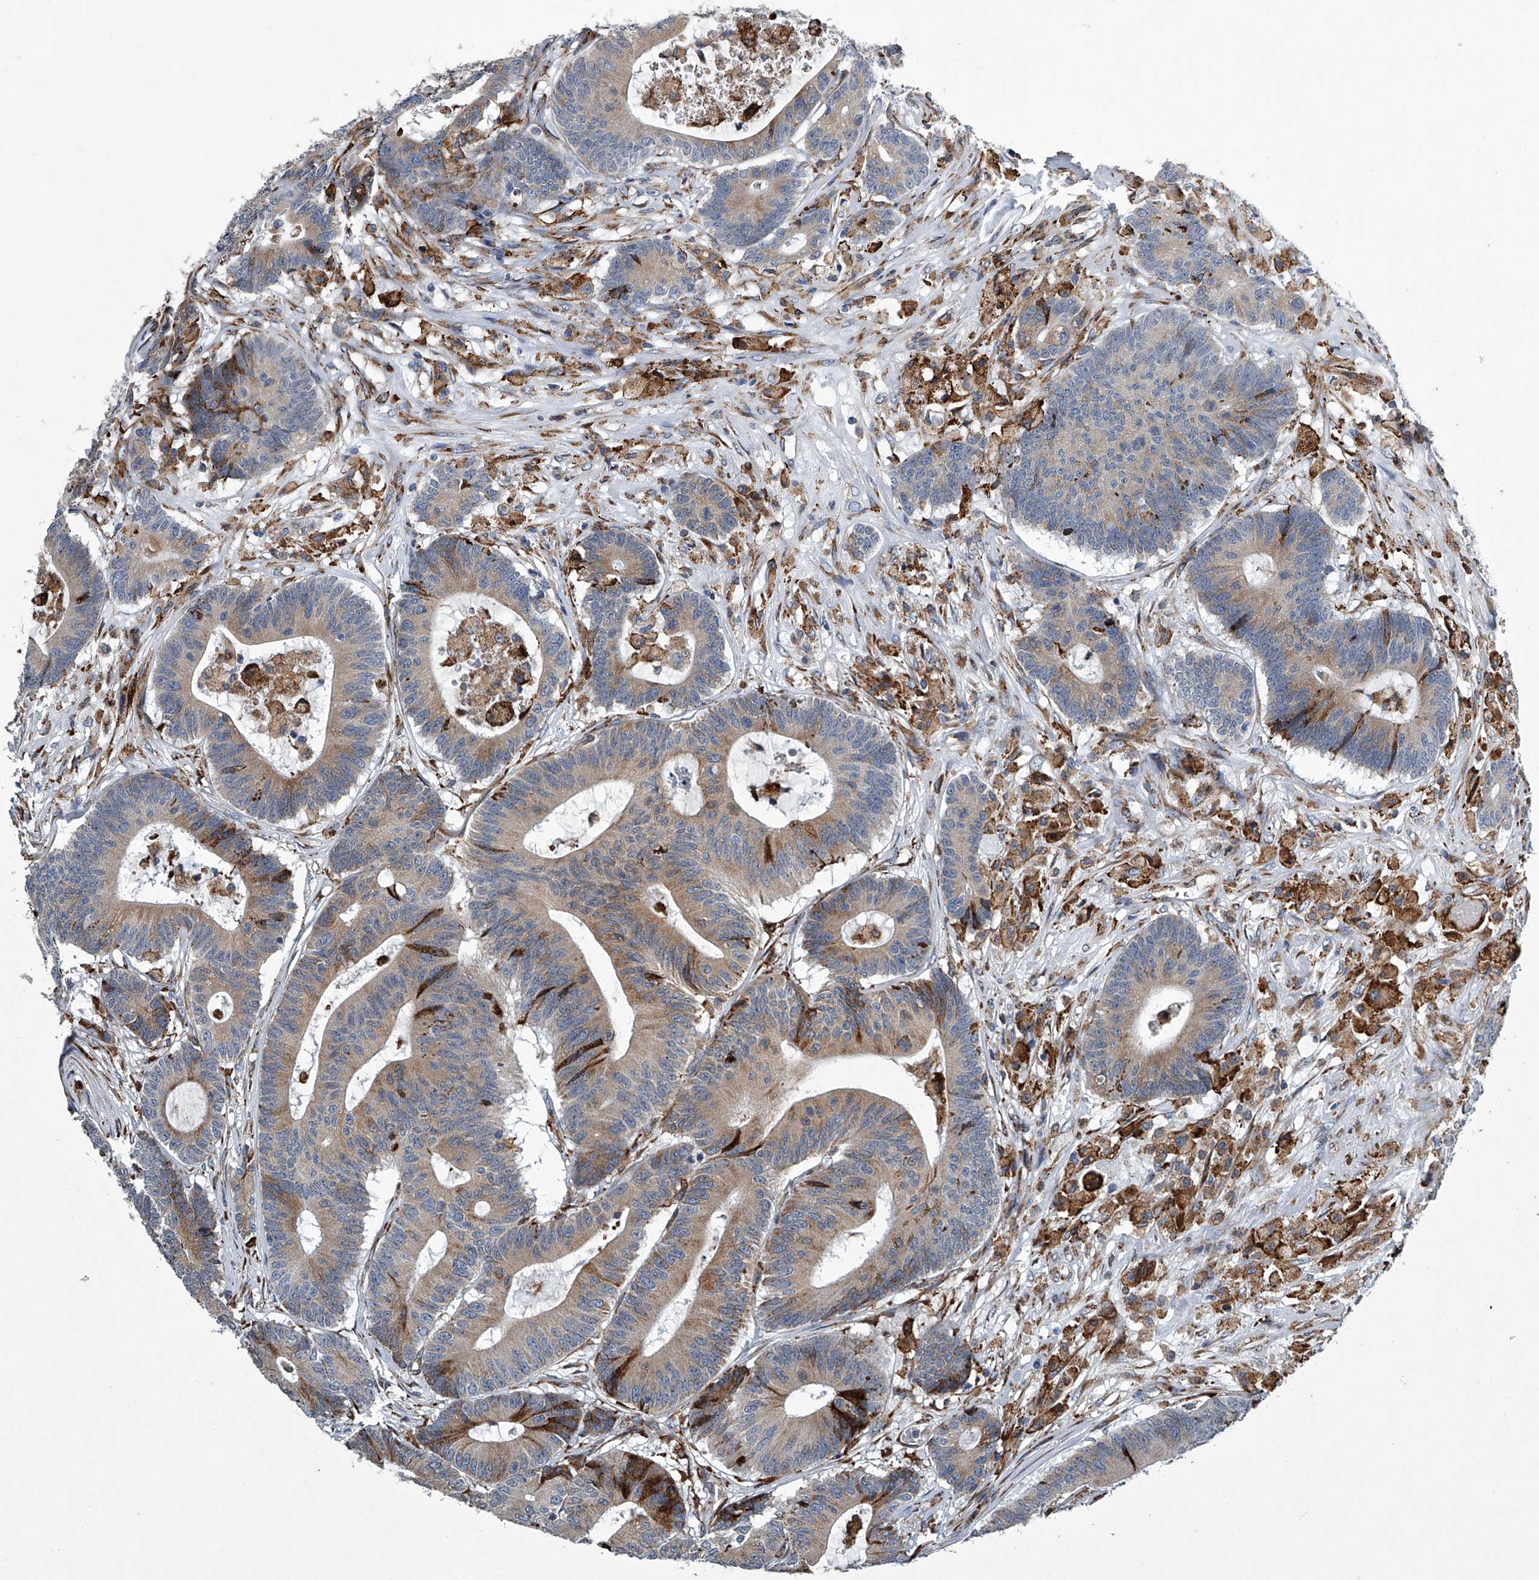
{"staining": {"intensity": "moderate", "quantity": "25%-75%", "location": "cytoplasmic/membranous"}, "tissue": "colorectal cancer", "cell_type": "Tumor cells", "image_type": "cancer", "snomed": [{"axis": "morphology", "description": "Adenocarcinoma, NOS"}, {"axis": "topography", "description": "Colon"}], "caption": "DAB (3,3'-diaminobenzidine) immunohistochemical staining of human adenocarcinoma (colorectal) shows moderate cytoplasmic/membranous protein positivity in about 25%-75% of tumor cells.", "gene": "TMEM63C", "patient": {"sex": "female", "age": 84}}